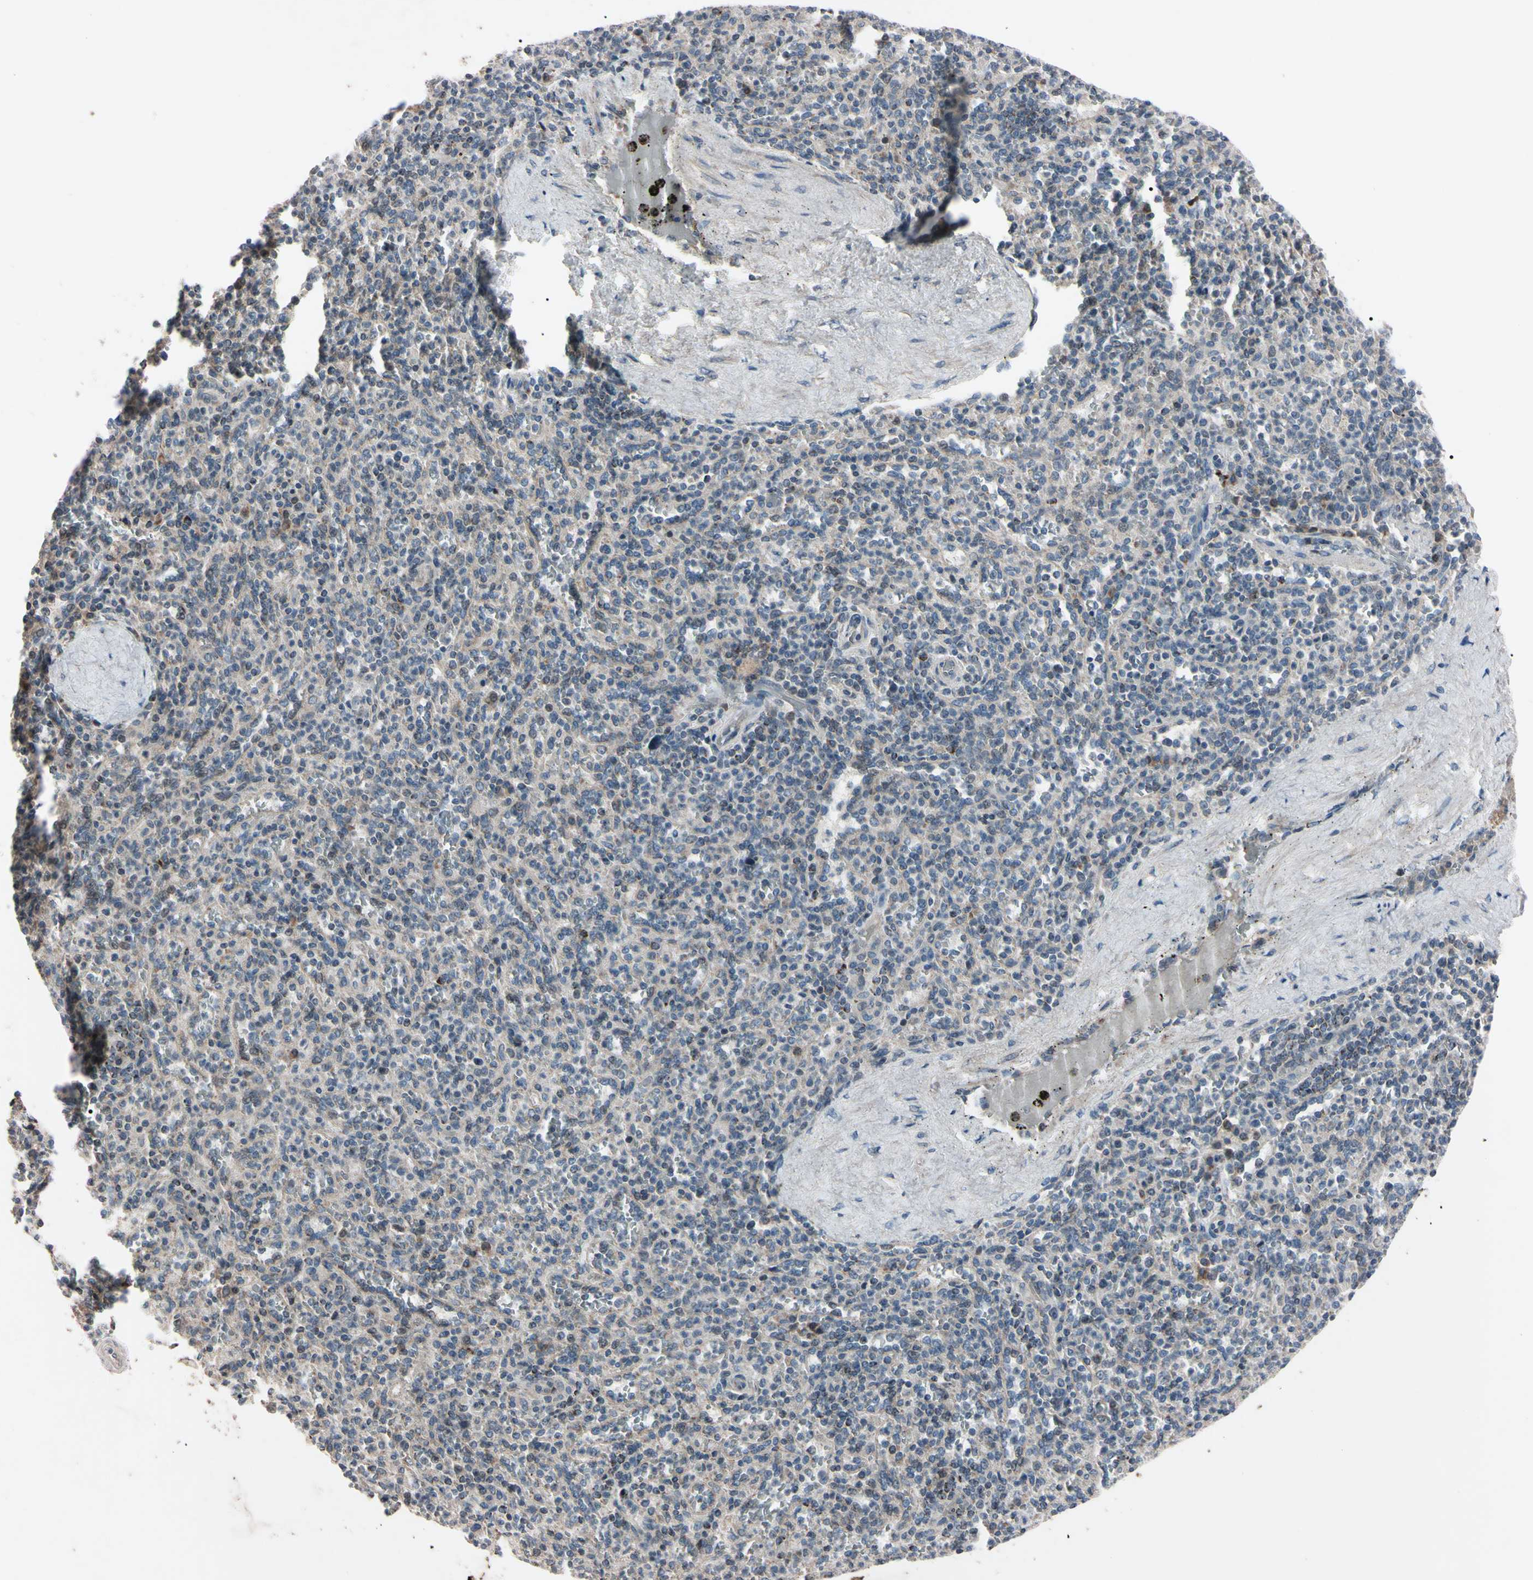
{"staining": {"intensity": "negative", "quantity": "none", "location": "none"}, "tissue": "spleen", "cell_type": "Cells in red pulp", "image_type": "normal", "snomed": [{"axis": "morphology", "description": "Normal tissue, NOS"}, {"axis": "topography", "description": "Spleen"}], "caption": "A photomicrograph of spleen stained for a protein displays no brown staining in cells in red pulp.", "gene": "TNFRSF1A", "patient": {"sex": "male", "age": 36}}